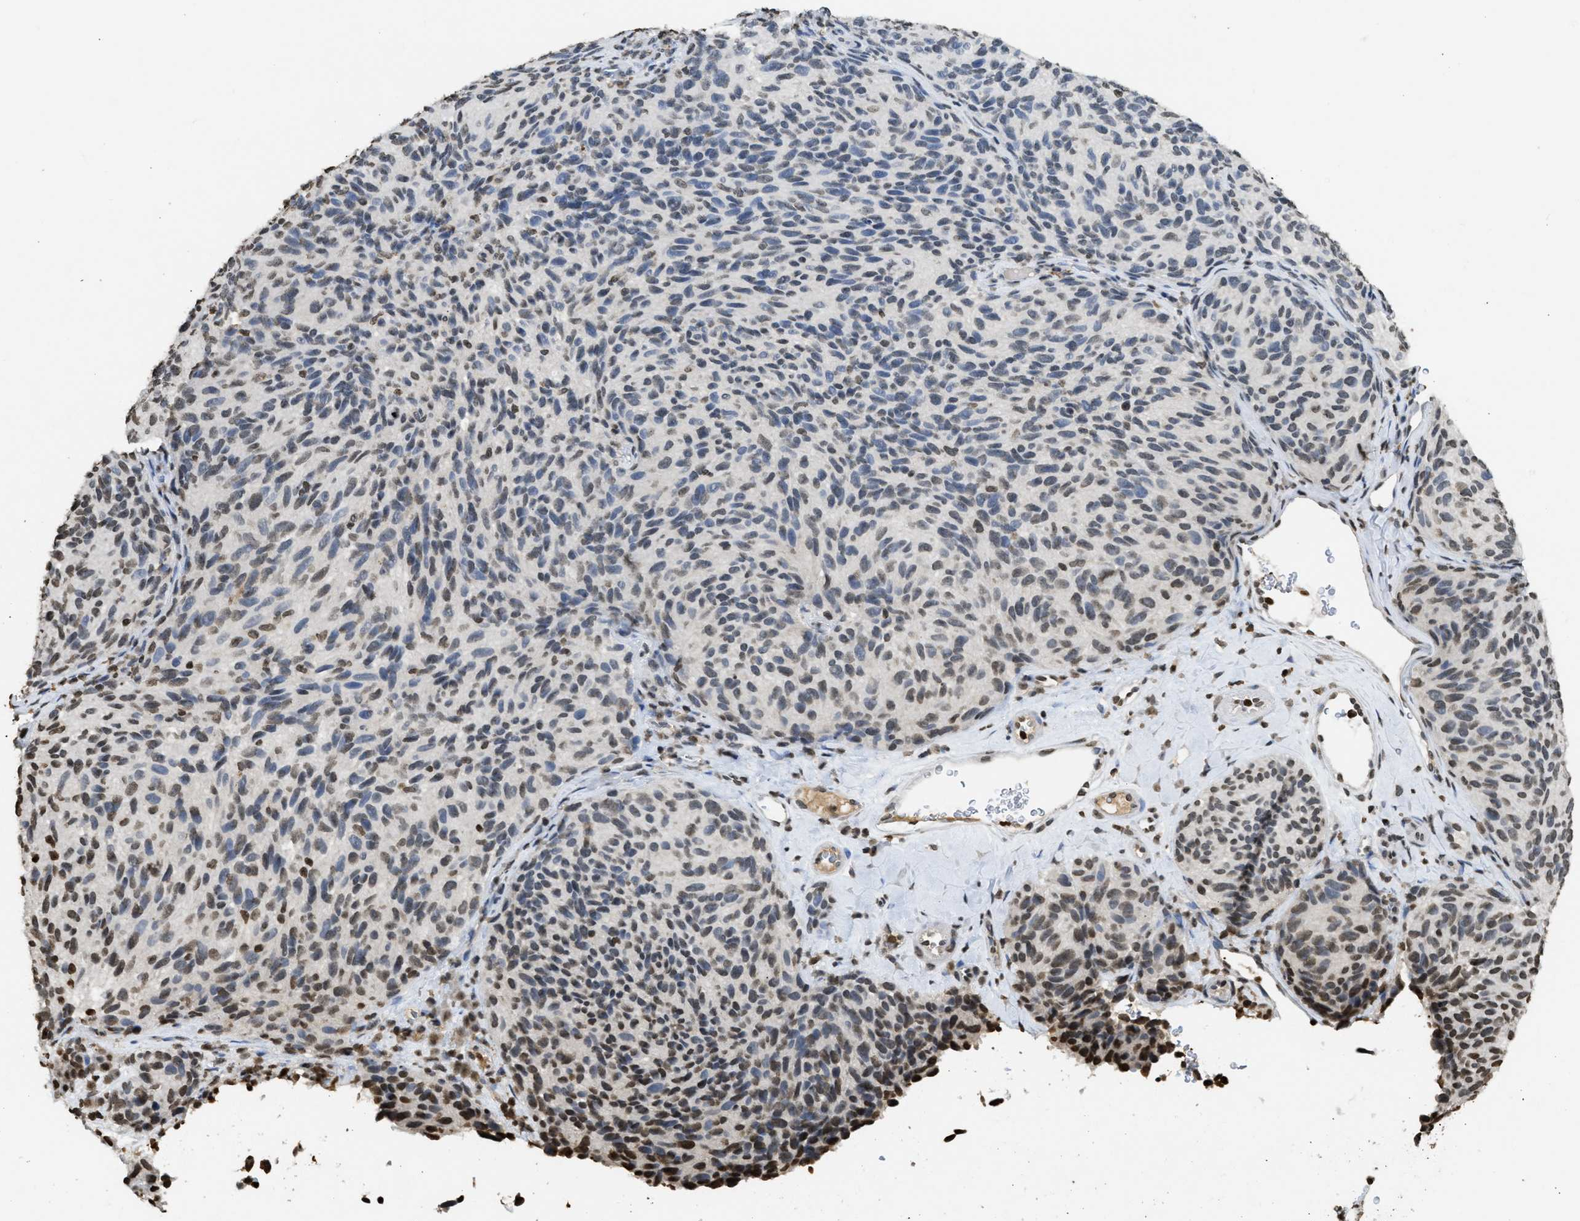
{"staining": {"intensity": "weak", "quantity": "25%-75%", "location": "nuclear"}, "tissue": "melanoma", "cell_type": "Tumor cells", "image_type": "cancer", "snomed": [{"axis": "morphology", "description": "Malignant melanoma, NOS"}, {"axis": "topography", "description": "Skin"}], "caption": "A micrograph showing weak nuclear positivity in about 25%-75% of tumor cells in malignant melanoma, as visualized by brown immunohistochemical staining.", "gene": "RRAGC", "patient": {"sex": "female", "age": 73}}